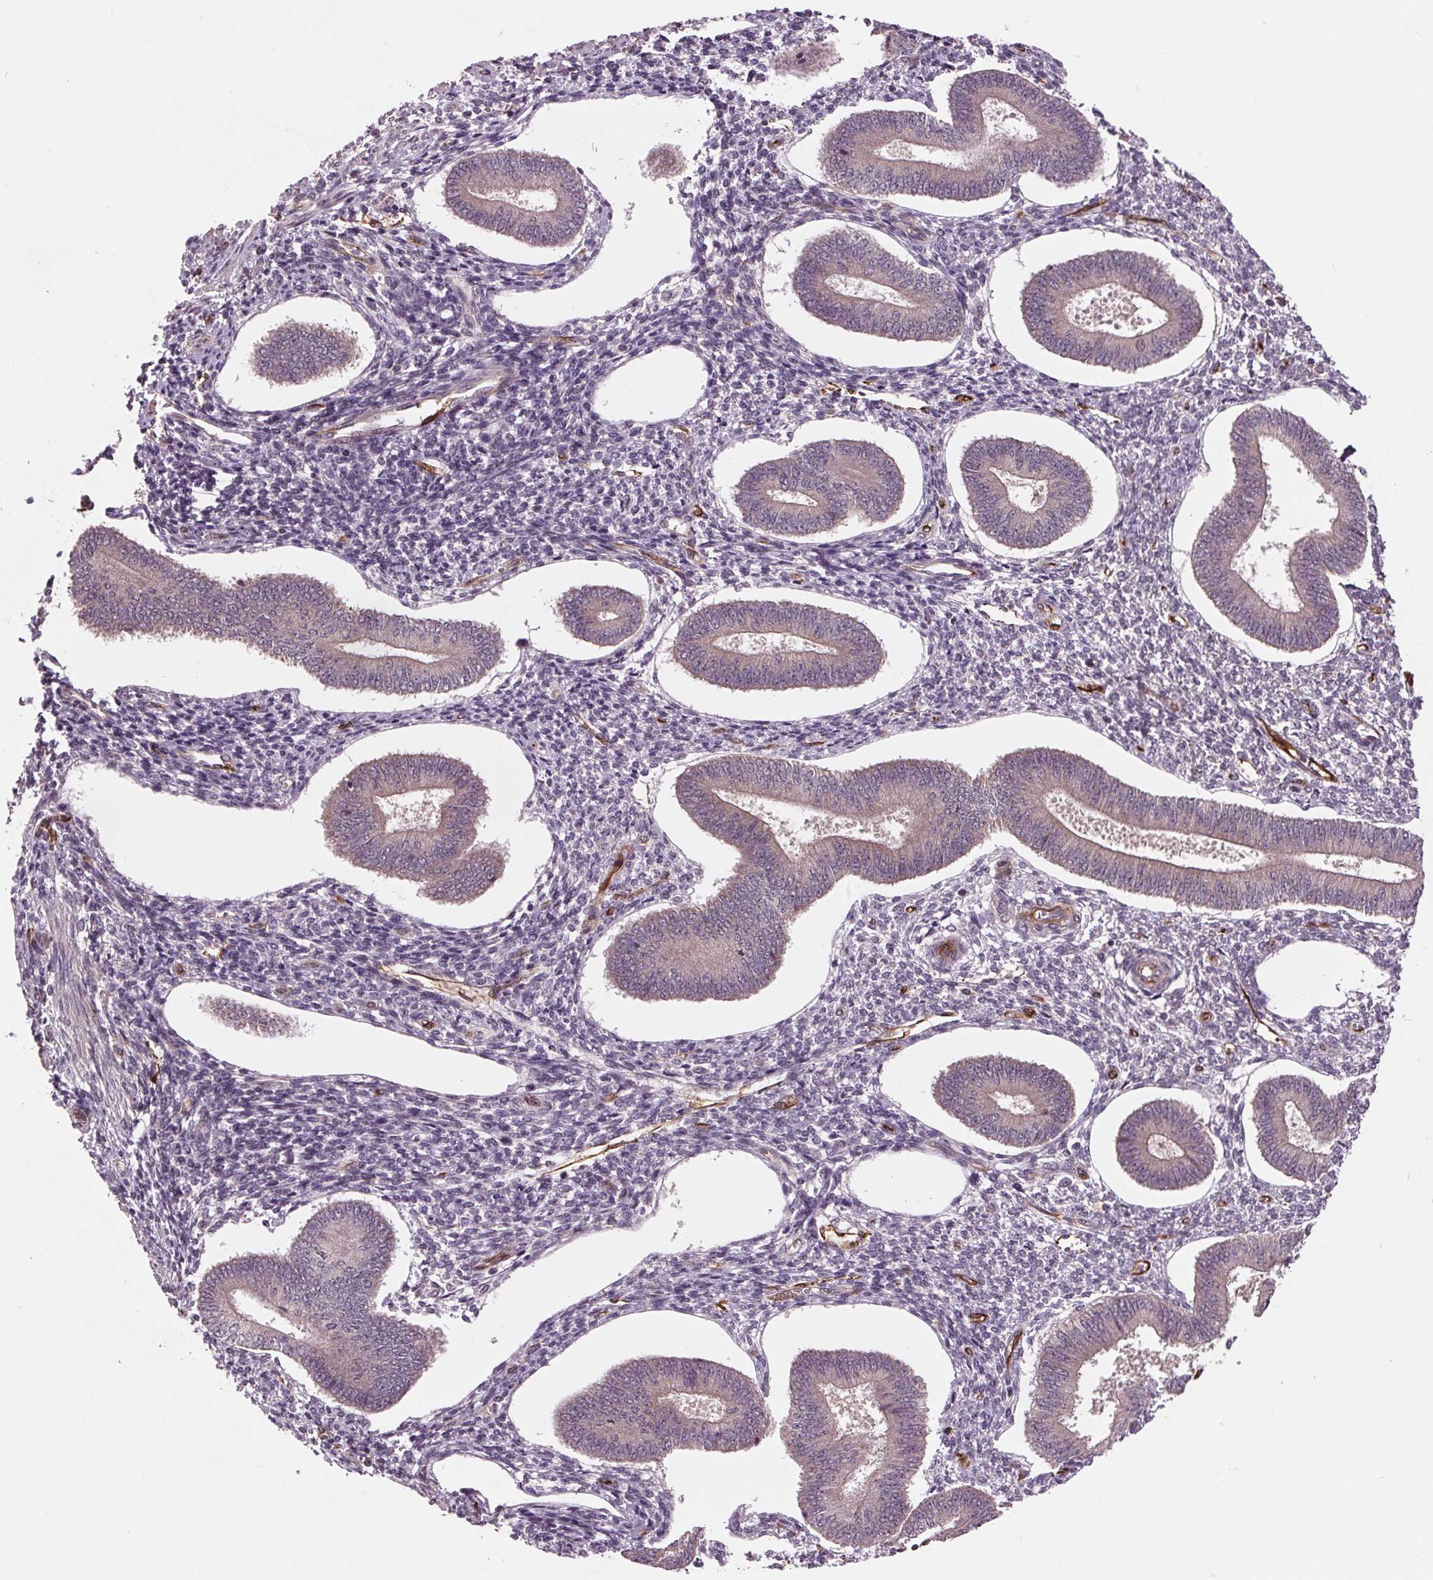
{"staining": {"intensity": "negative", "quantity": "none", "location": "none"}, "tissue": "endometrium", "cell_type": "Cells in endometrial stroma", "image_type": "normal", "snomed": [{"axis": "morphology", "description": "Normal tissue, NOS"}, {"axis": "topography", "description": "Endometrium"}], "caption": "The histopathology image shows no staining of cells in endometrial stroma in benign endometrium. (Brightfield microscopy of DAB immunohistochemistry (IHC) at high magnification).", "gene": "MAPK8", "patient": {"sex": "female", "age": 42}}